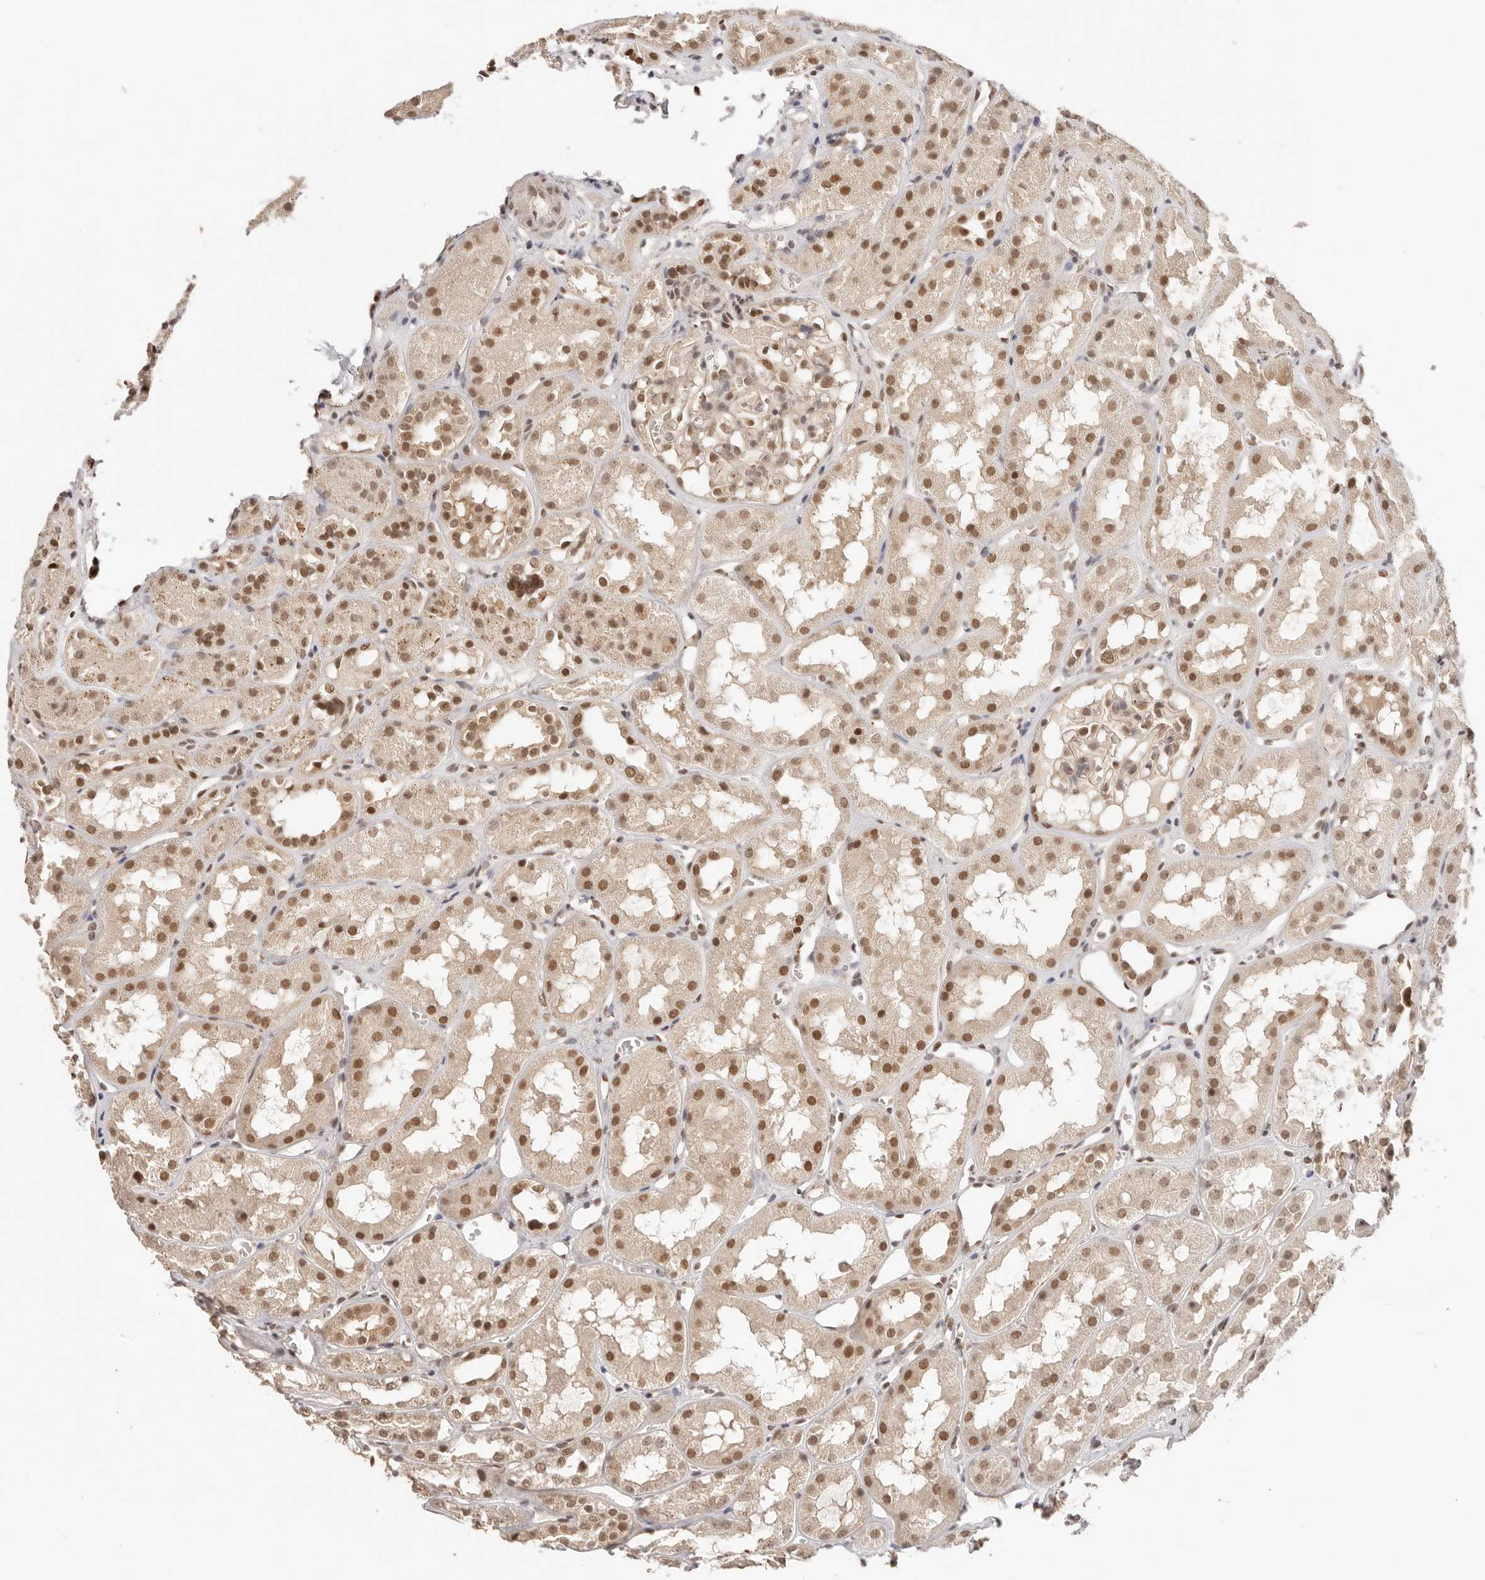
{"staining": {"intensity": "moderate", "quantity": ">75%", "location": "nuclear"}, "tissue": "kidney", "cell_type": "Cells in glomeruli", "image_type": "normal", "snomed": [{"axis": "morphology", "description": "Normal tissue, NOS"}, {"axis": "topography", "description": "Kidney"}], "caption": "Protein expression analysis of unremarkable kidney exhibits moderate nuclear expression in about >75% of cells in glomeruli.", "gene": "RFC3", "patient": {"sex": "male", "age": 16}}